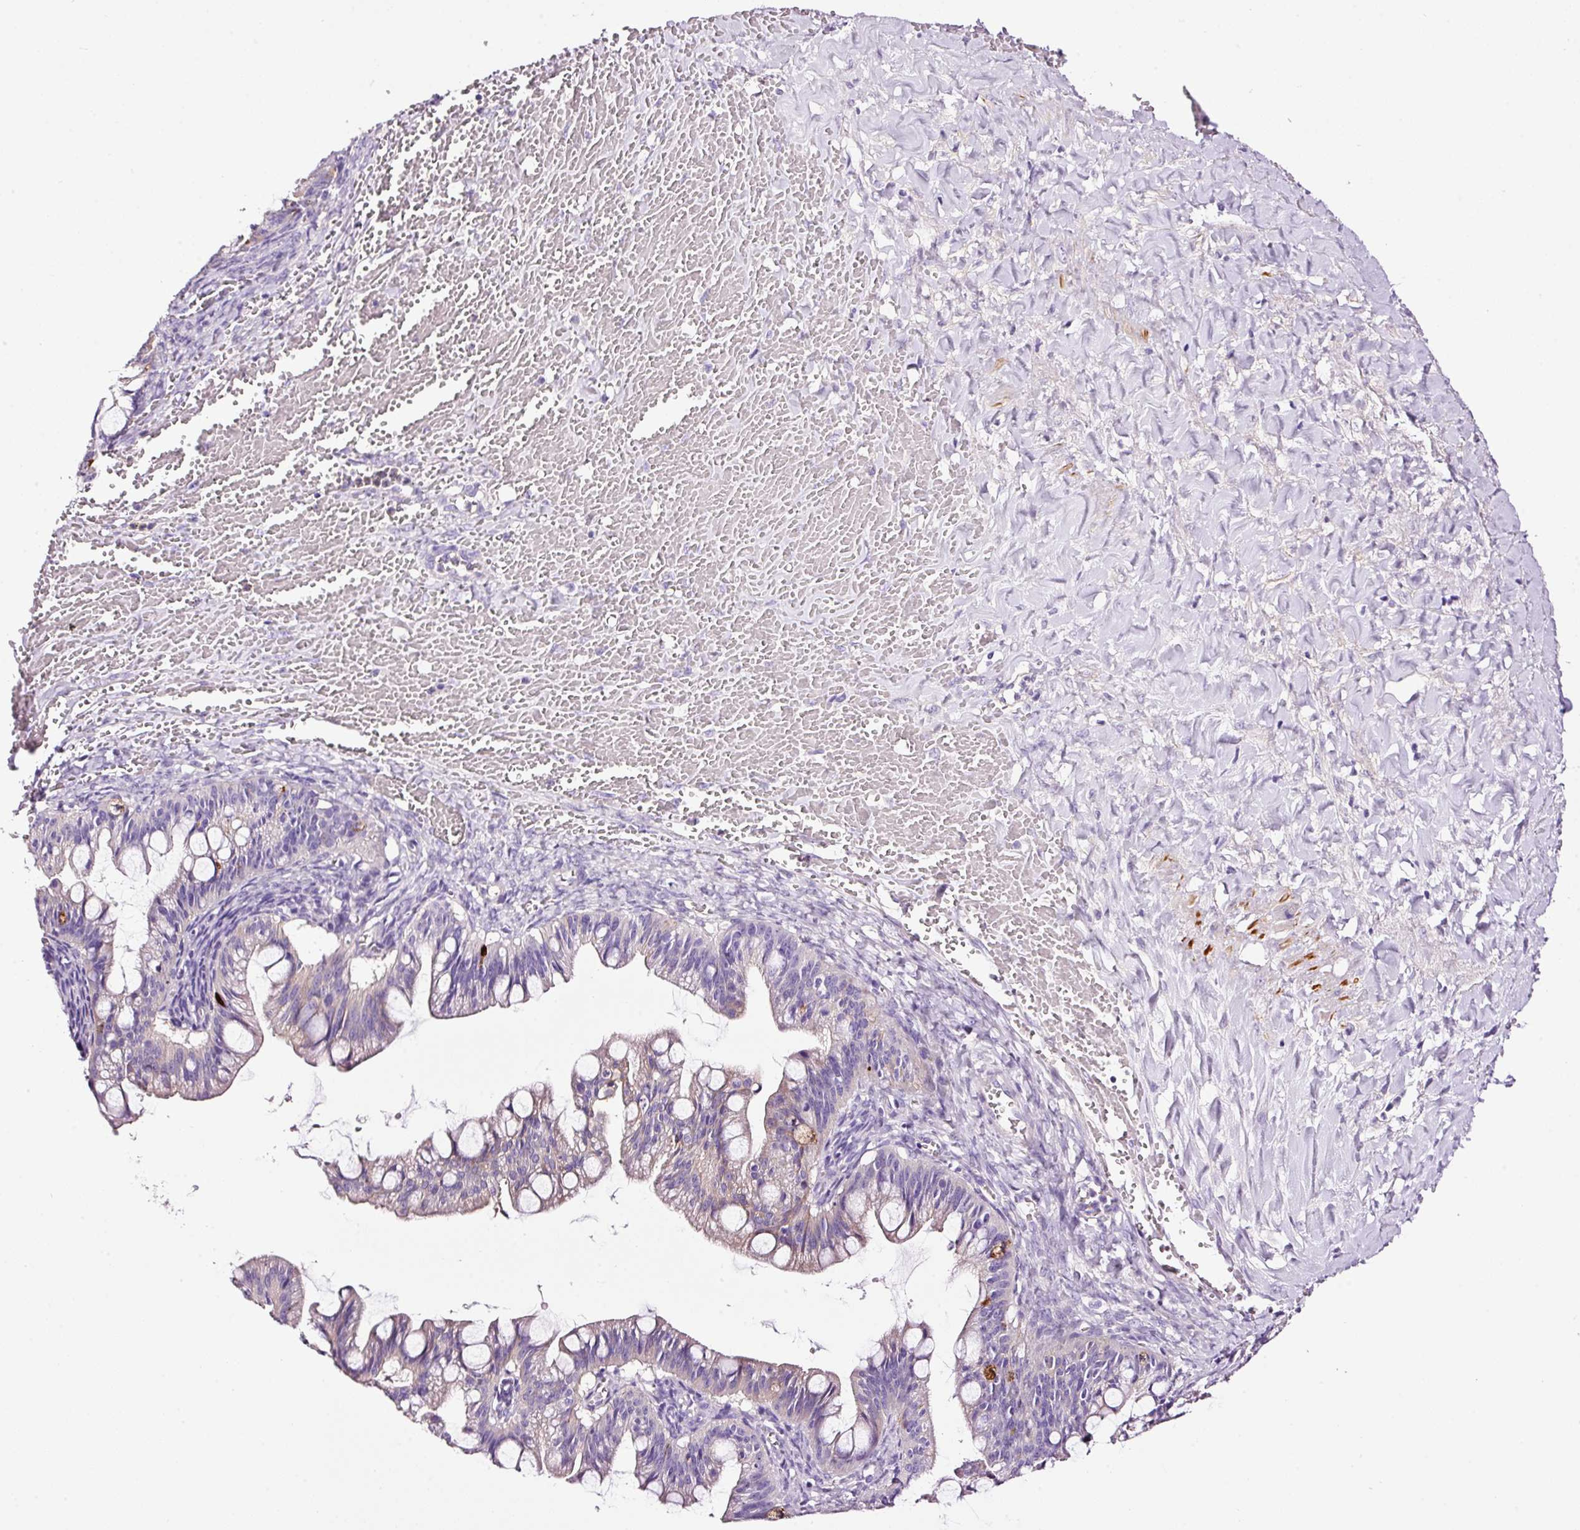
{"staining": {"intensity": "weak", "quantity": "<25%", "location": "cytoplasmic/membranous"}, "tissue": "ovarian cancer", "cell_type": "Tumor cells", "image_type": "cancer", "snomed": [{"axis": "morphology", "description": "Cystadenocarcinoma, mucinous, NOS"}, {"axis": "topography", "description": "Ovary"}], "caption": "IHC of ovarian cancer demonstrates no expression in tumor cells. (DAB immunohistochemistry, high magnification).", "gene": "PAM", "patient": {"sex": "female", "age": 73}}